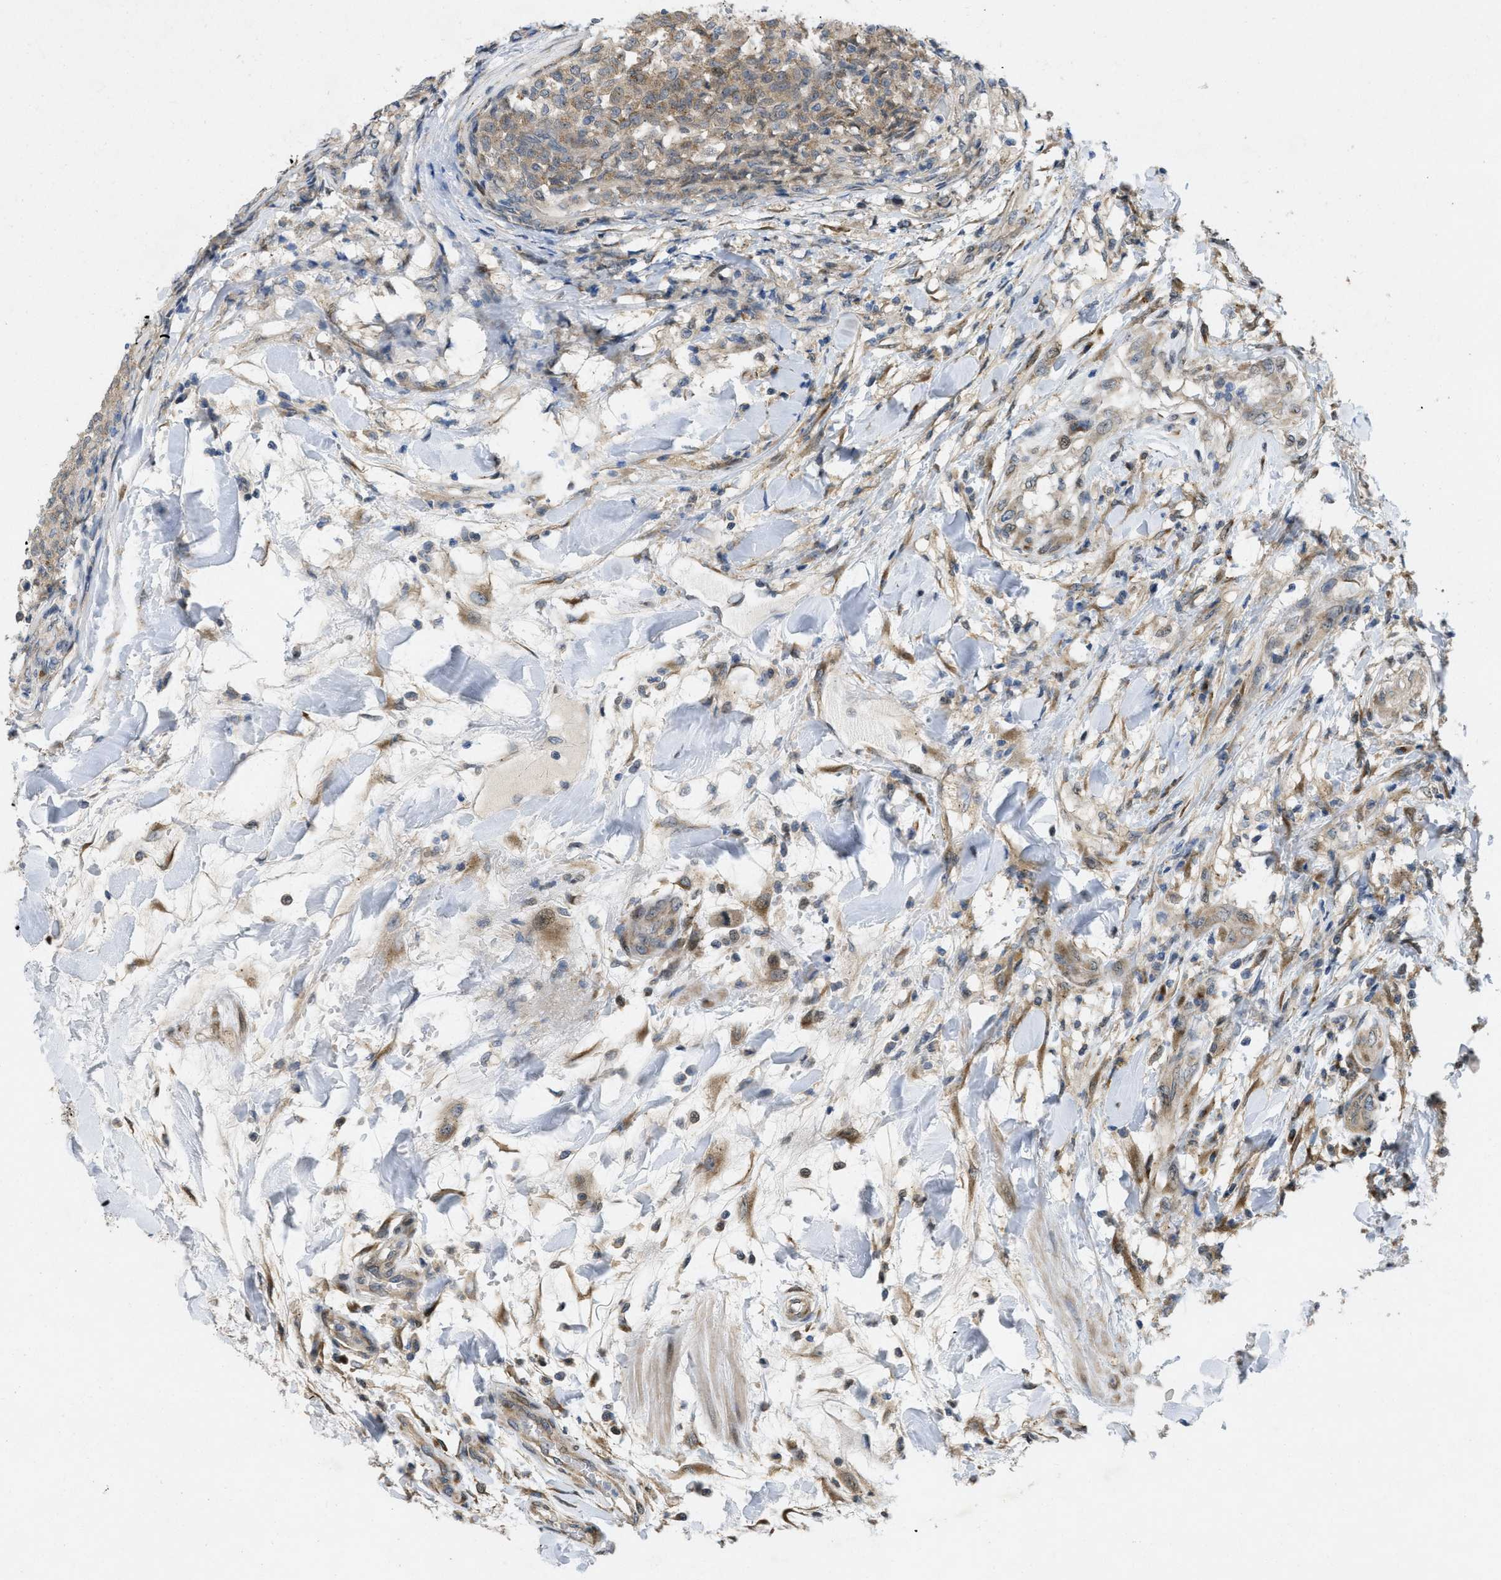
{"staining": {"intensity": "weak", "quantity": ">75%", "location": "cytoplasmic/membranous"}, "tissue": "testis cancer", "cell_type": "Tumor cells", "image_type": "cancer", "snomed": [{"axis": "morphology", "description": "Seminoma, NOS"}, {"axis": "topography", "description": "Testis"}], "caption": "A brown stain highlights weak cytoplasmic/membranous expression of a protein in testis cancer (seminoma) tumor cells.", "gene": "IFNLR1", "patient": {"sex": "male", "age": 59}}